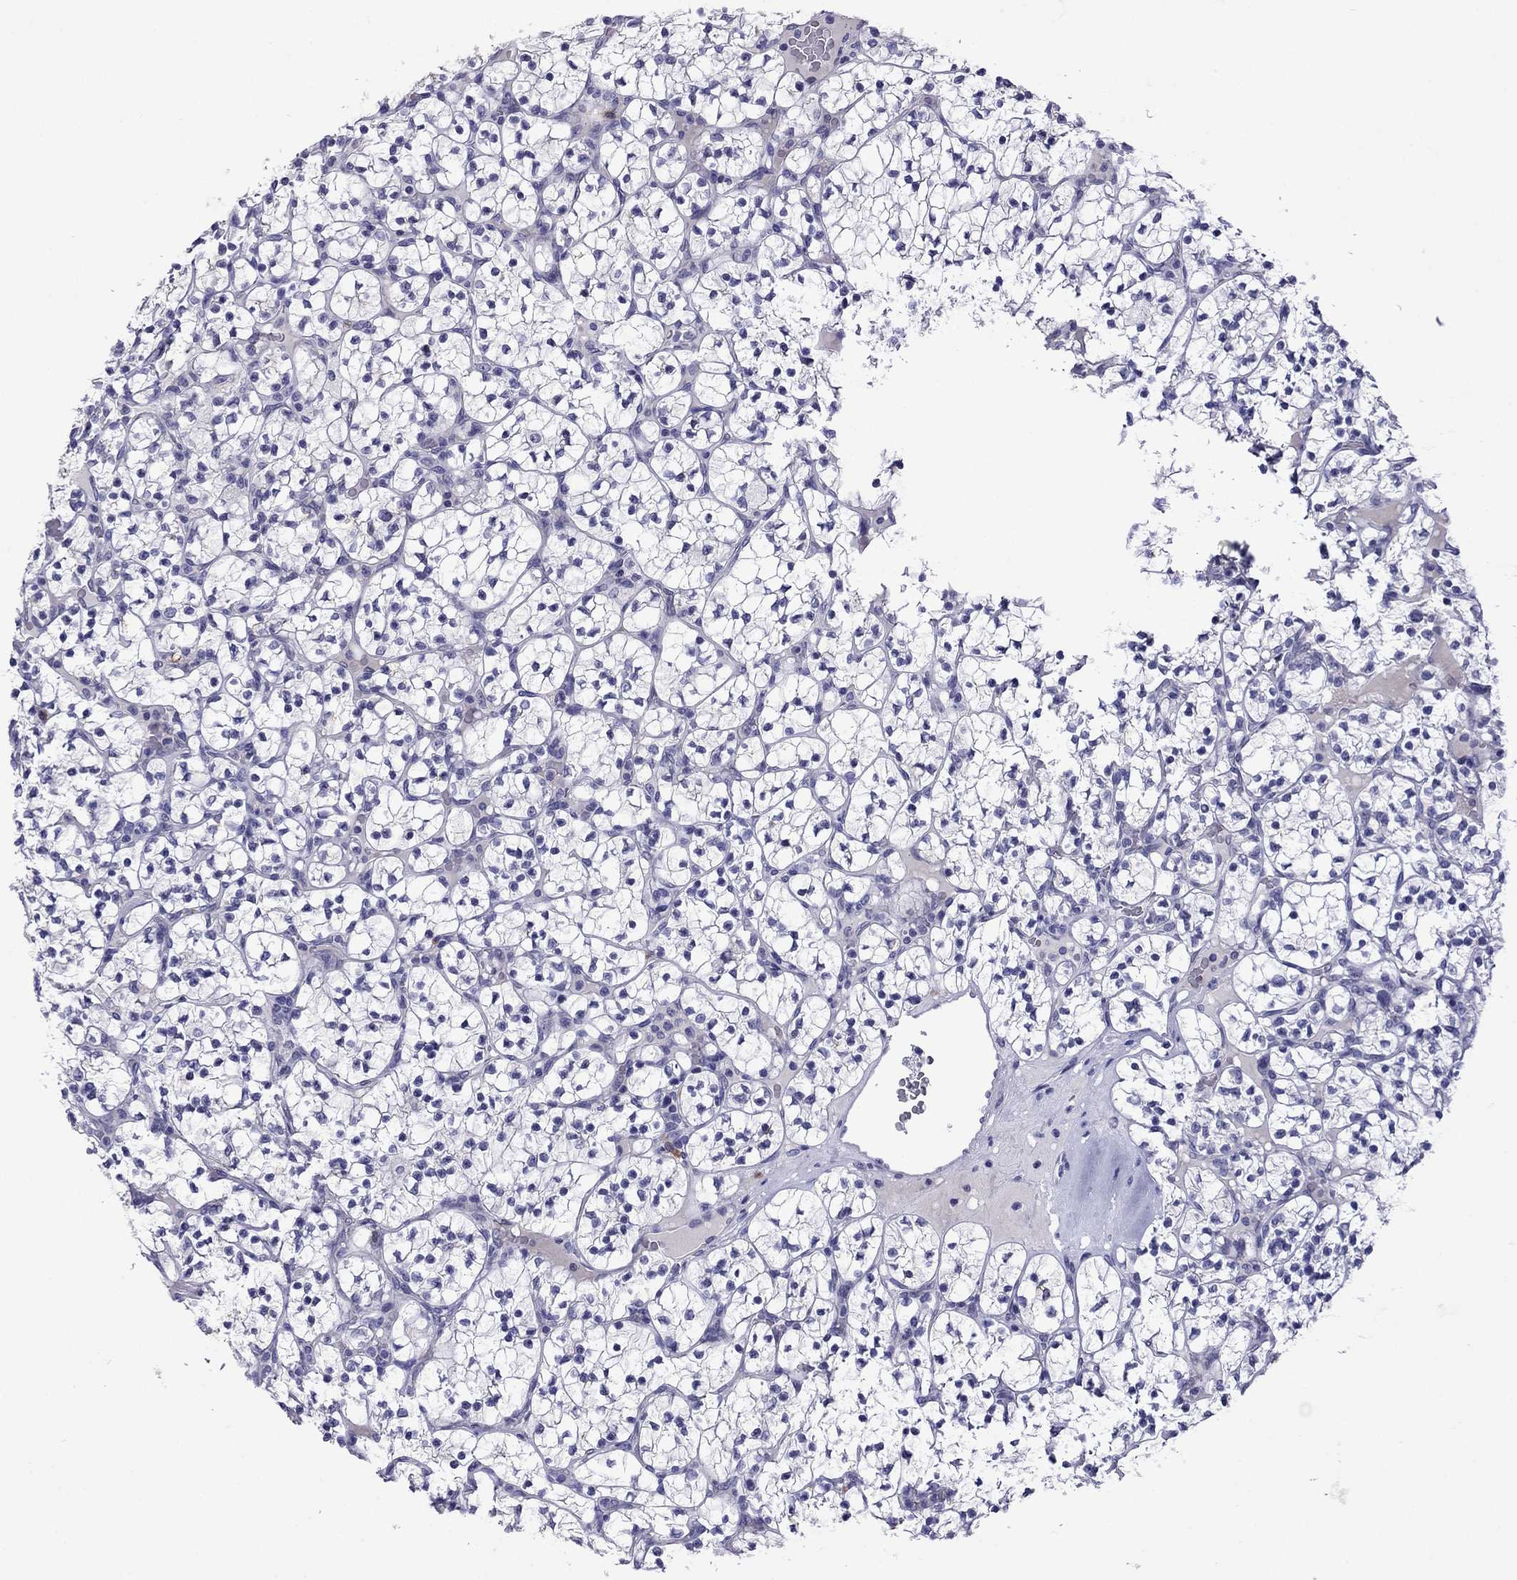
{"staining": {"intensity": "negative", "quantity": "none", "location": "none"}, "tissue": "renal cancer", "cell_type": "Tumor cells", "image_type": "cancer", "snomed": [{"axis": "morphology", "description": "Adenocarcinoma, NOS"}, {"axis": "topography", "description": "Kidney"}], "caption": "Image shows no significant protein expression in tumor cells of renal cancer (adenocarcinoma).", "gene": "STAR", "patient": {"sex": "female", "age": 89}}